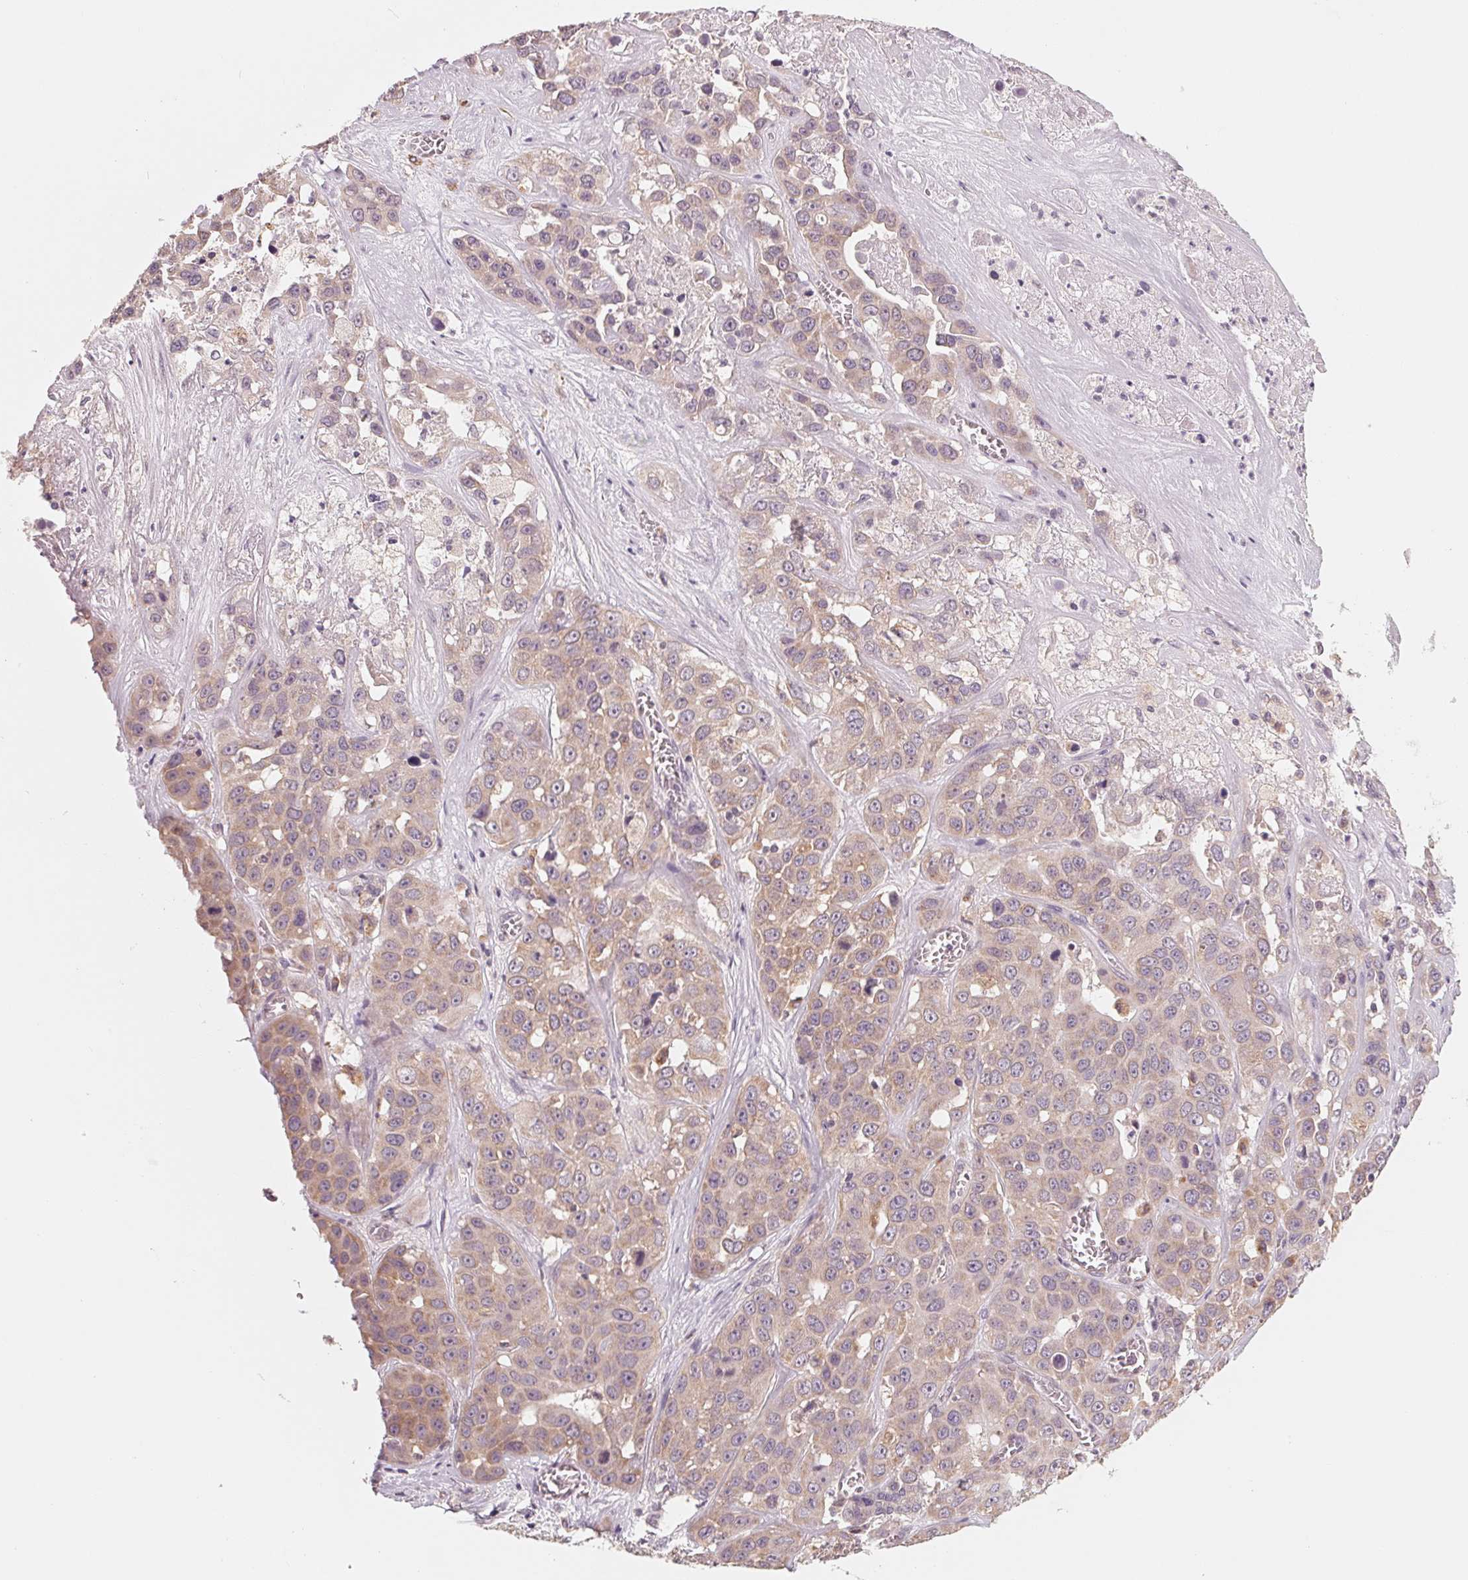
{"staining": {"intensity": "weak", "quantity": ">75%", "location": "cytoplasmic/membranous"}, "tissue": "liver cancer", "cell_type": "Tumor cells", "image_type": "cancer", "snomed": [{"axis": "morphology", "description": "Cholangiocarcinoma"}, {"axis": "topography", "description": "Liver"}], "caption": "High-power microscopy captured an immunohistochemistry (IHC) photomicrograph of liver cholangiocarcinoma, revealing weak cytoplasmic/membranous positivity in approximately >75% of tumor cells.", "gene": "GIGYF2", "patient": {"sex": "female", "age": 52}}